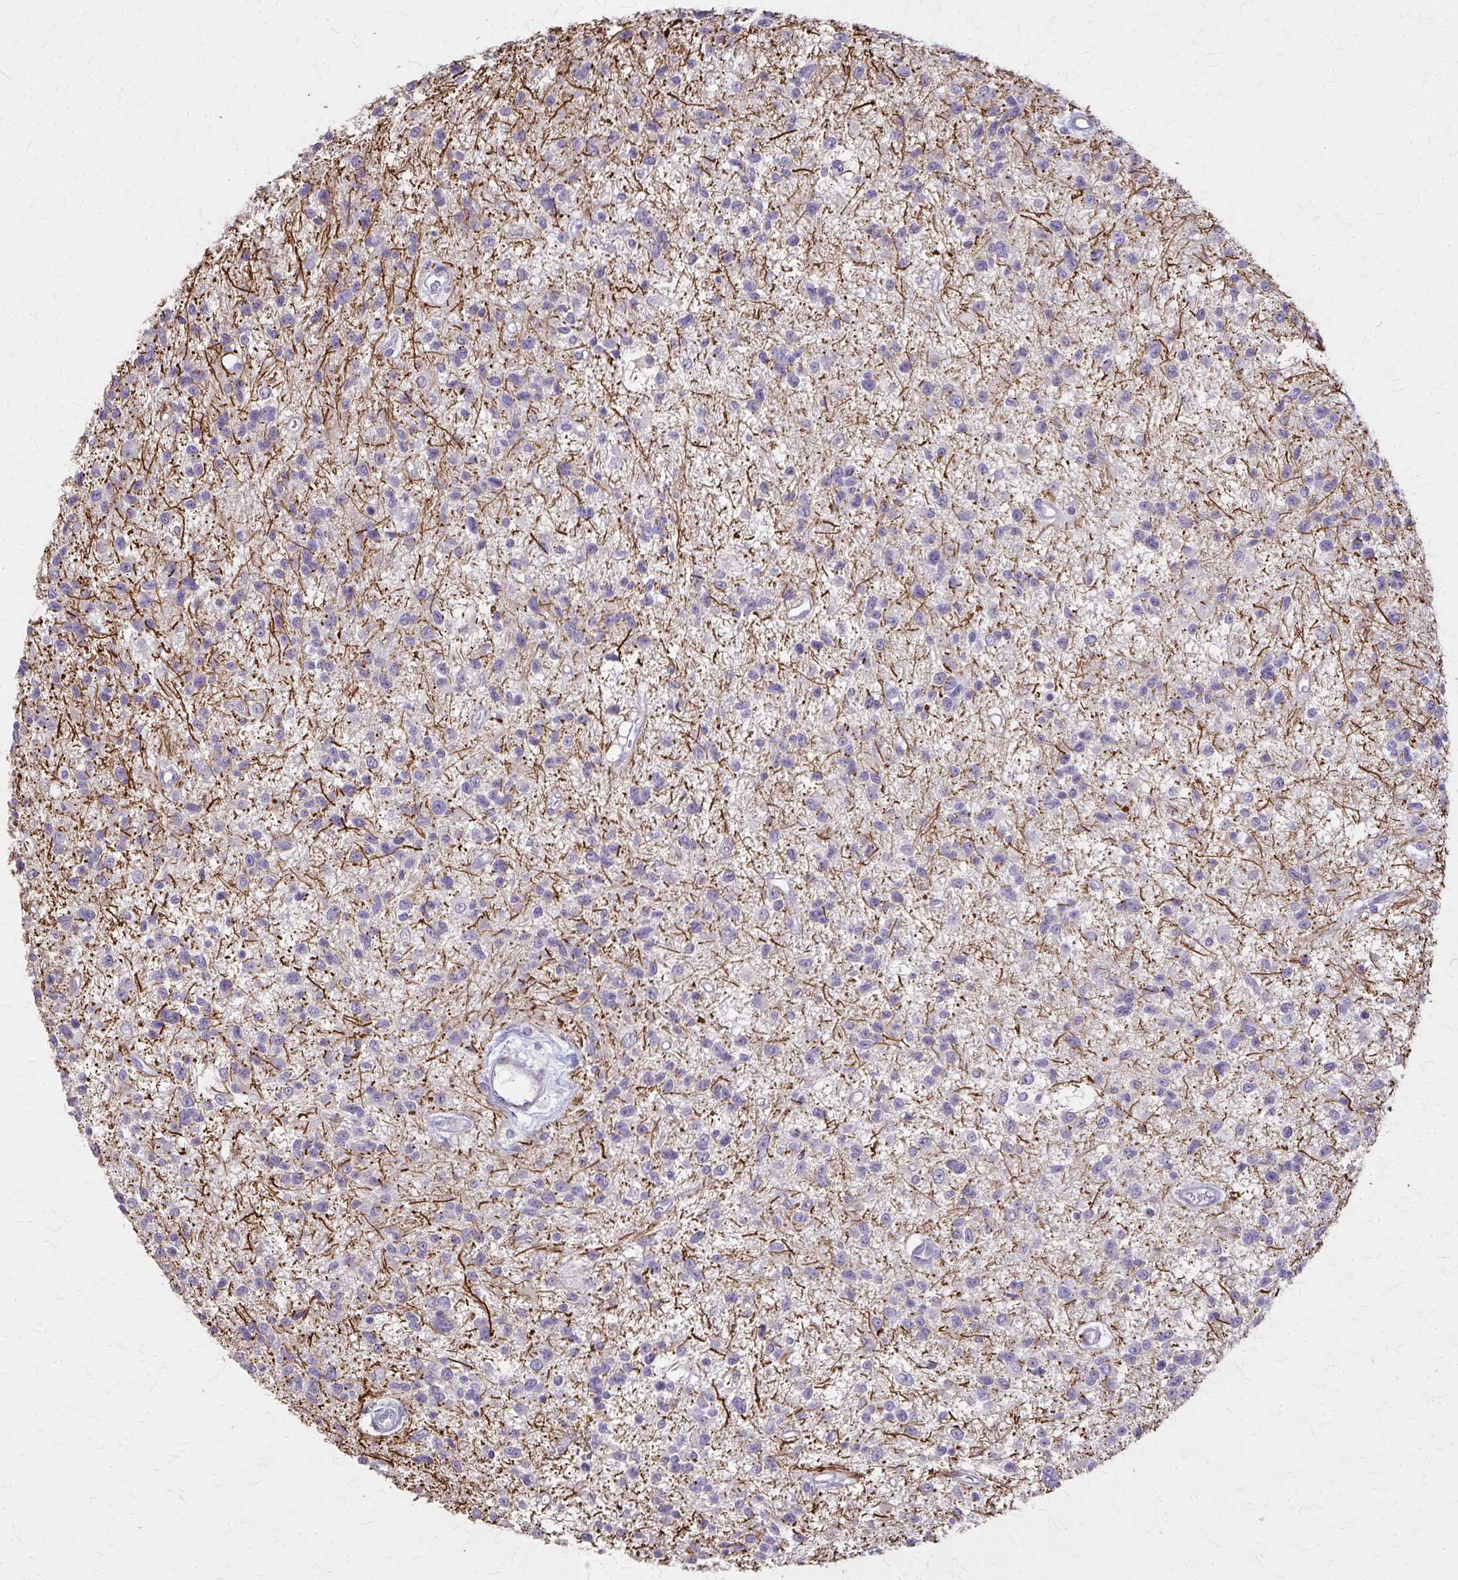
{"staining": {"intensity": "negative", "quantity": "none", "location": "none"}, "tissue": "glioma", "cell_type": "Tumor cells", "image_type": "cancer", "snomed": [{"axis": "morphology", "description": "Glioma, malignant, Low grade"}, {"axis": "topography", "description": "Brain"}], "caption": "Protein analysis of glioma exhibits no significant staining in tumor cells.", "gene": "TENM4", "patient": {"sex": "male", "age": 43}}